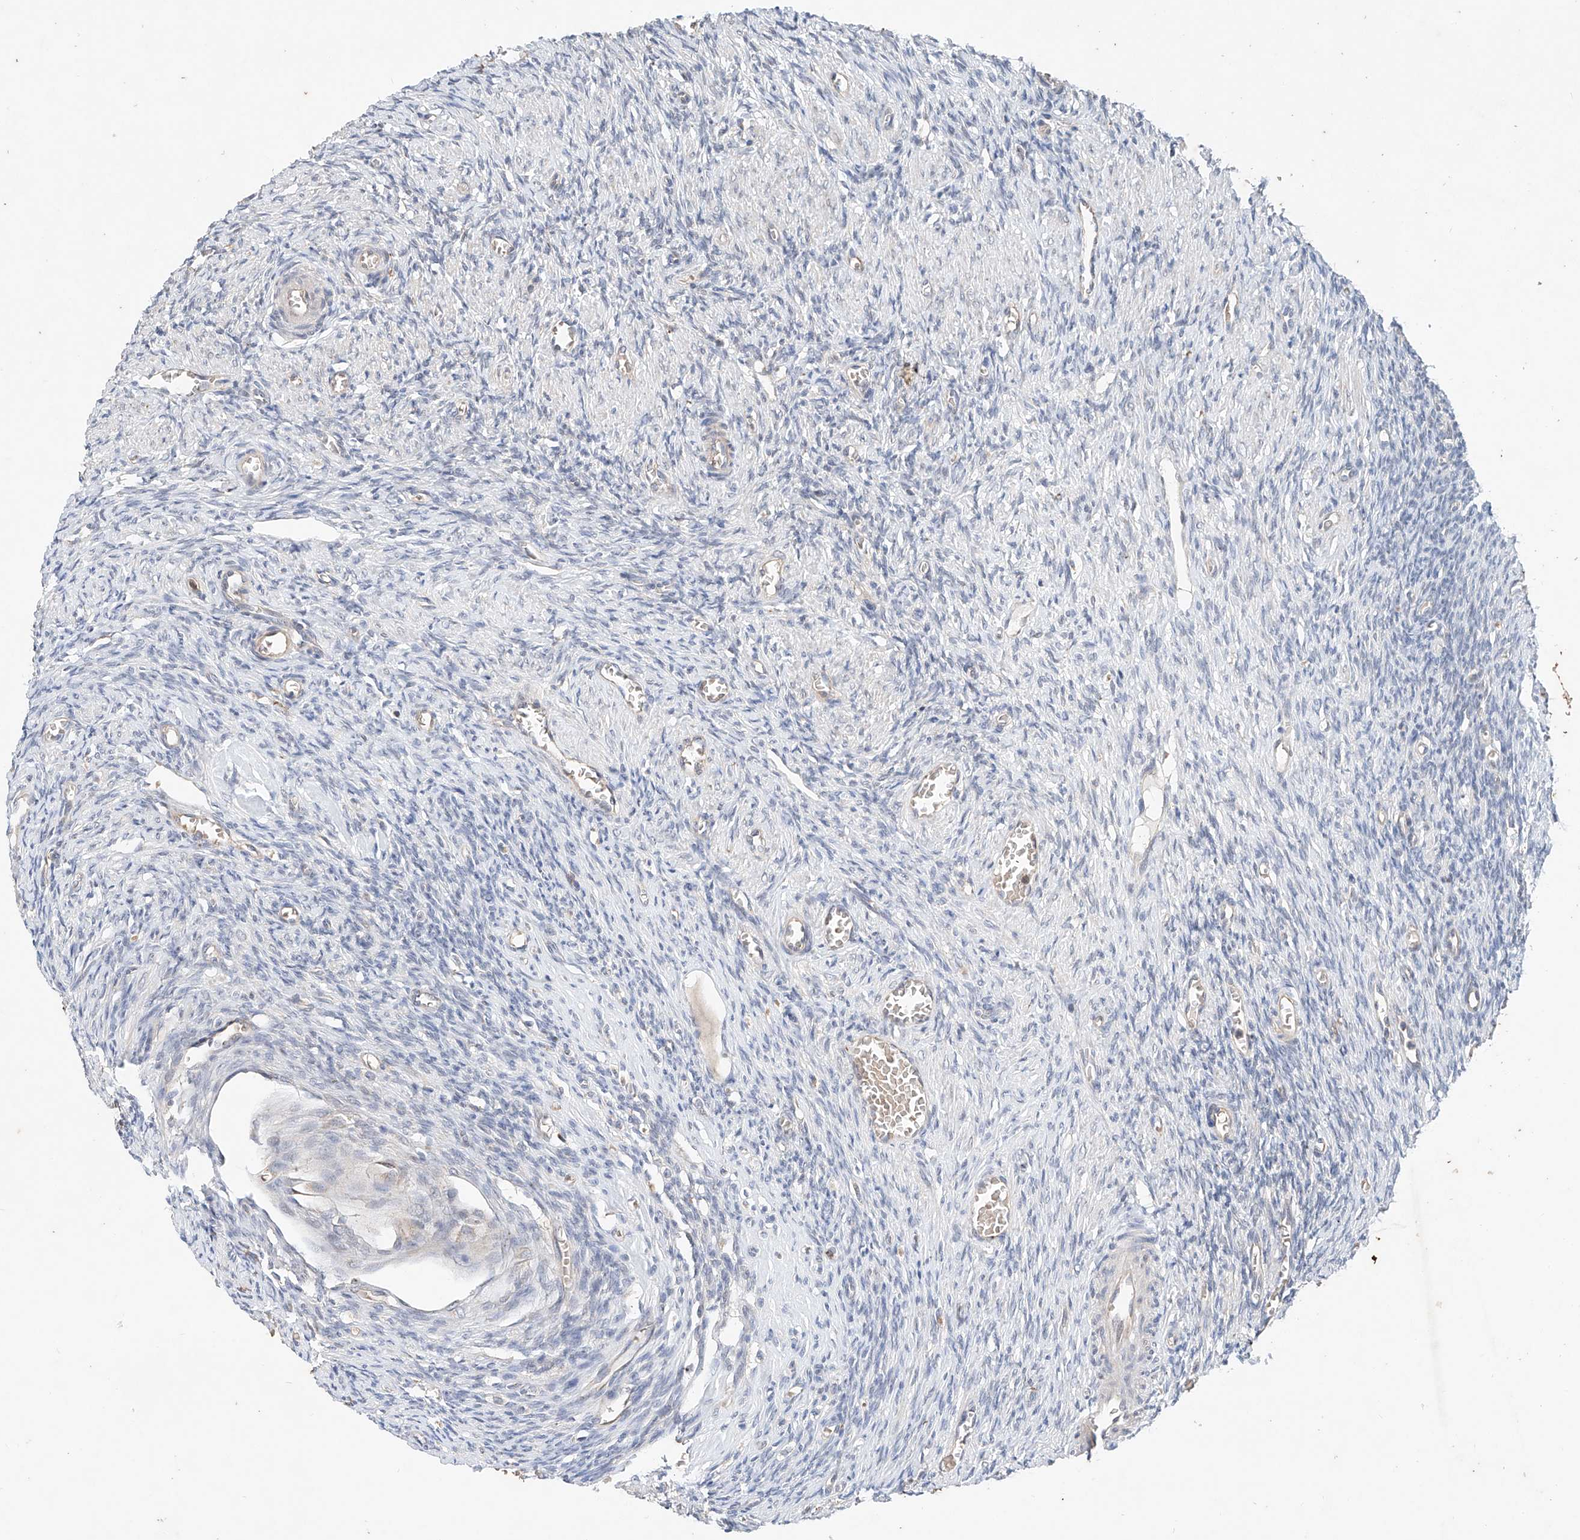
{"staining": {"intensity": "negative", "quantity": "none", "location": "none"}, "tissue": "ovary", "cell_type": "Ovarian stroma cells", "image_type": "normal", "snomed": [{"axis": "morphology", "description": "Normal tissue, NOS"}, {"axis": "topography", "description": "Ovary"}], "caption": "Immunohistochemistry micrograph of unremarkable ovary stained for a protein (brown), which exhibits no positivity in ovarian stroma cells. Nuclei are stained in blue.", "gene": "FASTK", "patient": {"sex": "female", "age": 27}}